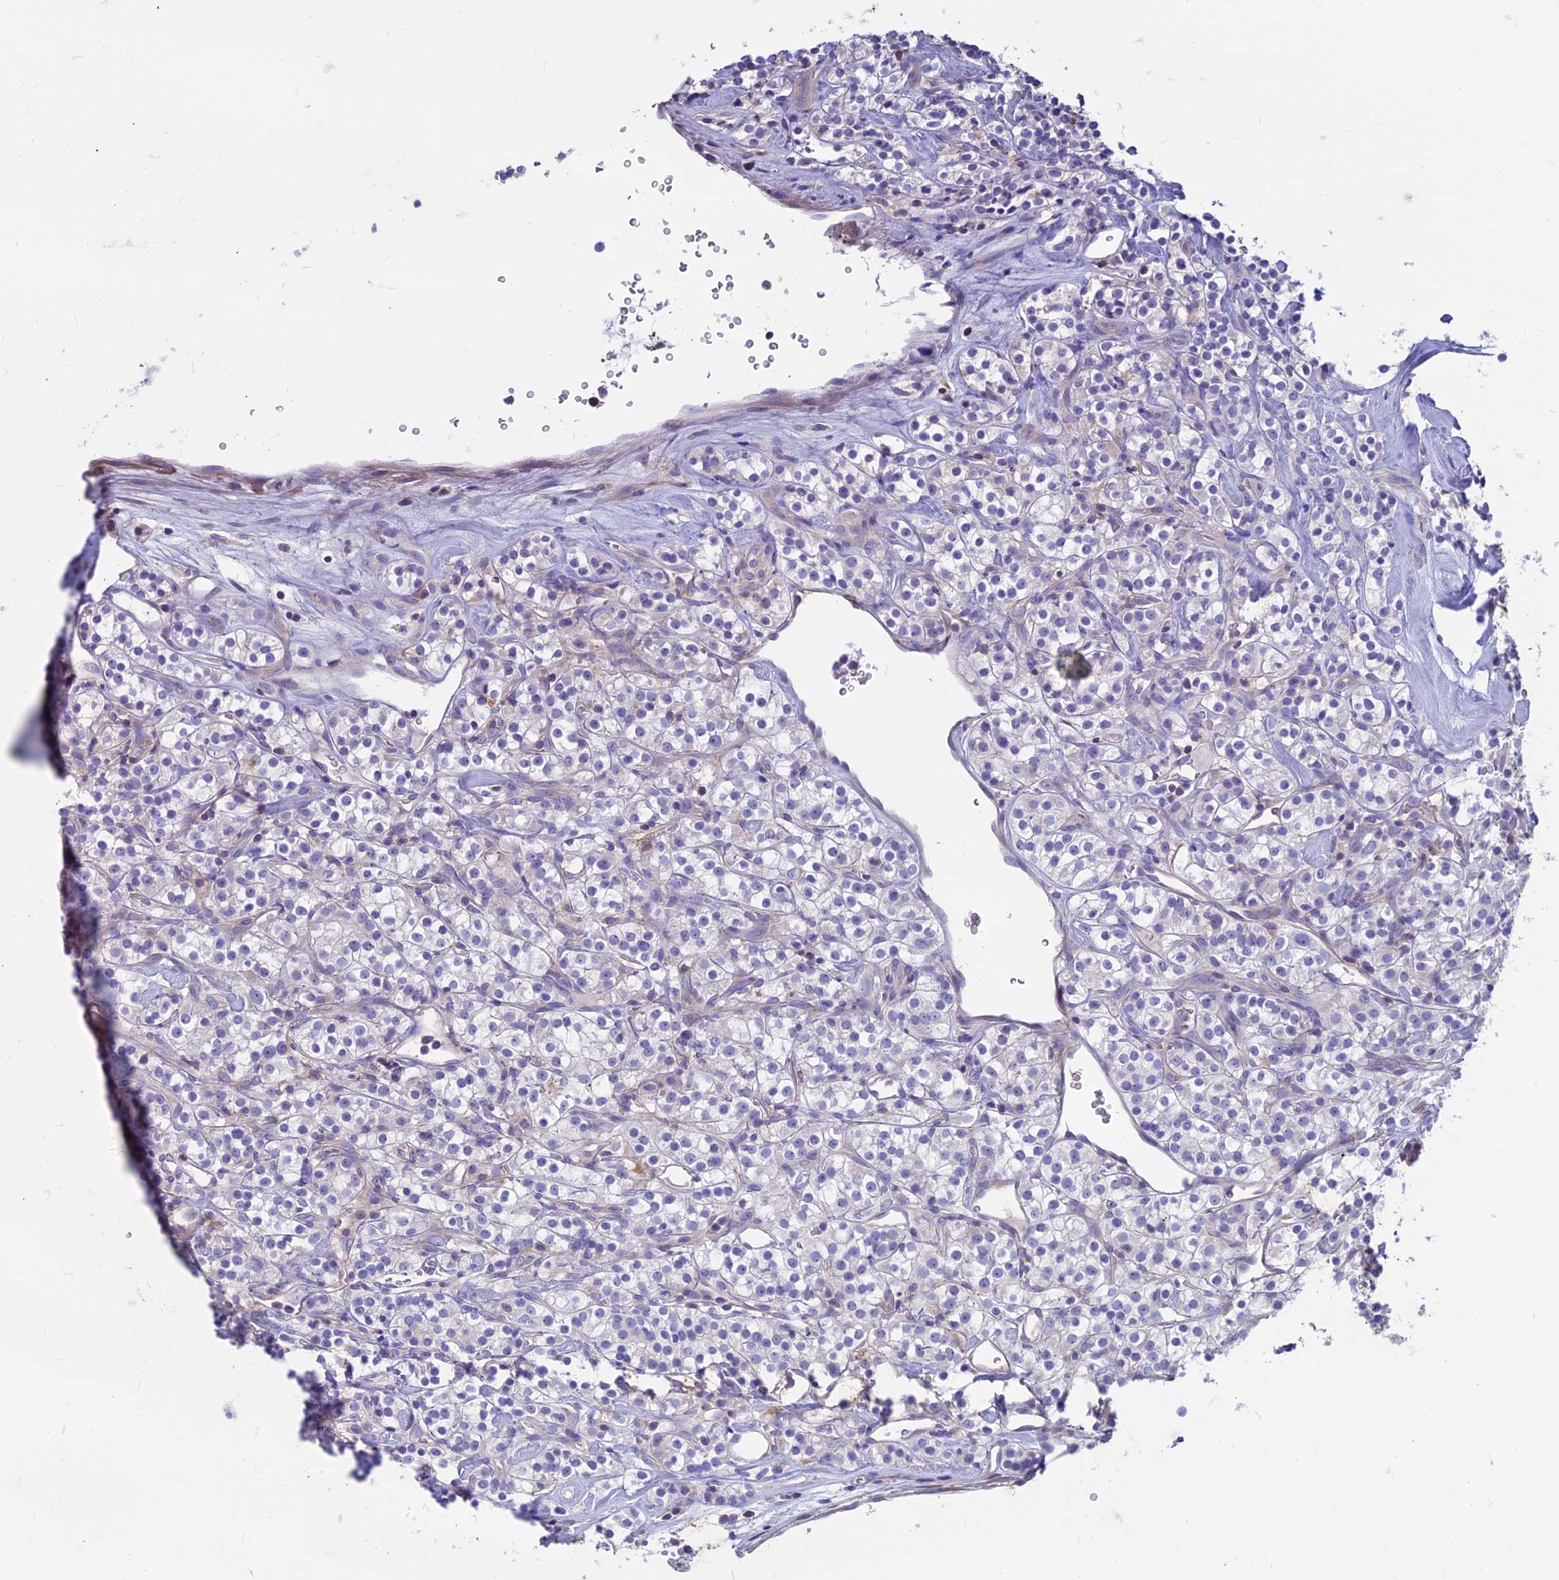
{"staining": {"intensity": "negative", "quantity": "none", "location": "none"}, "tissue": "renal cancer", "cell_type": "Tumor cells", "image_type": "cancer", "snomed": [{"axis": "morphology", "description": "Adenocarcinoma, NOS"}, {"axis": "topography", "description": "Kidney"}], "caption": "Immunohistochemistry (IHC) histopathology image of neoplastic tissue: renal cancer stained with DAB exhibits no significant protein staining in tumor cells. (IHC, brightfield microscopy, high magnification).", "gene": "CDAN1", "patient": {"sex": "male", "age": 77}}